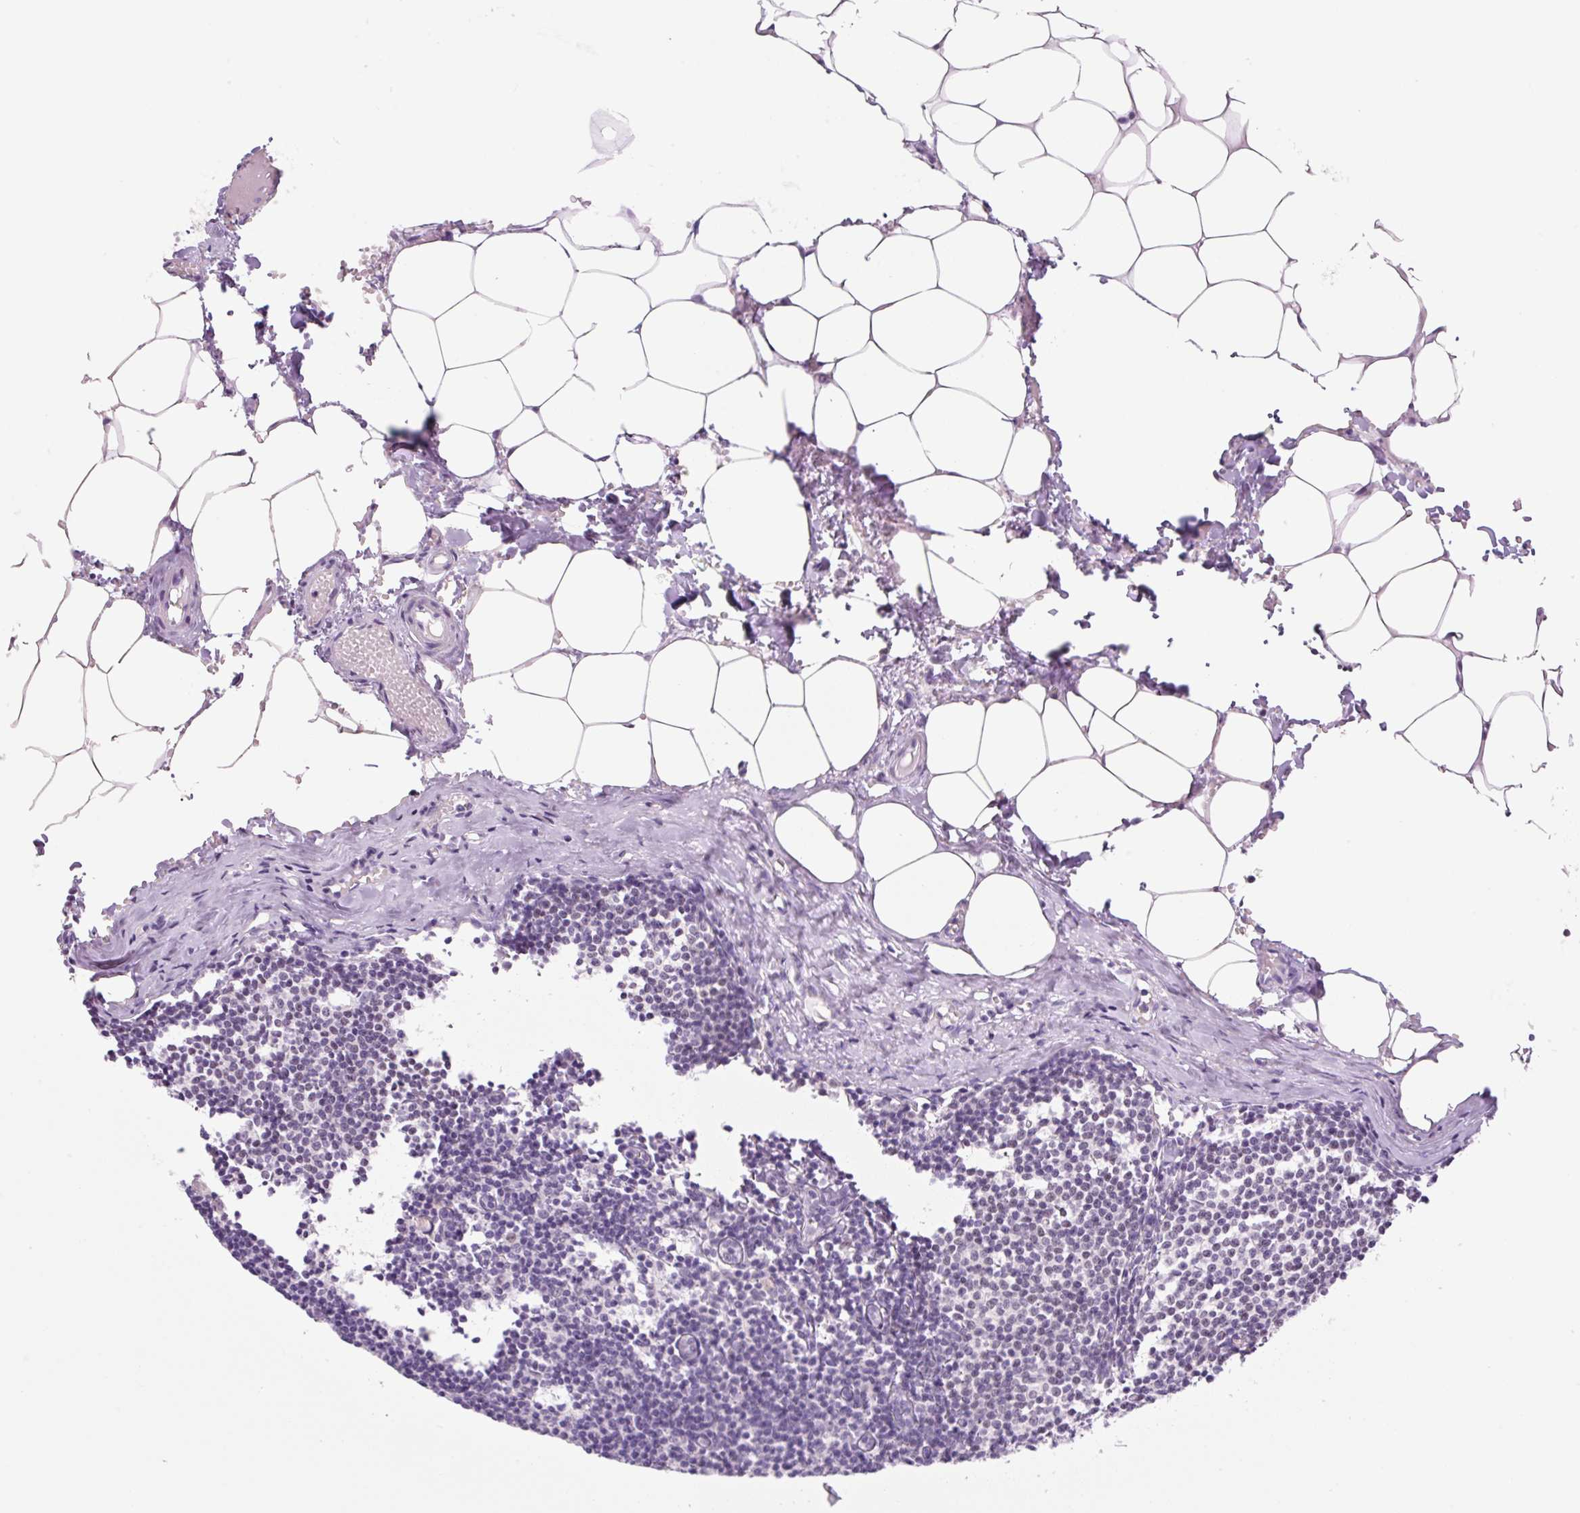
{"staining": {"intensity": "negative", "quantity": "none", "location": "none"}, "tissue": "lymph node", "cell_type": "Germinal center cells", "image_type": "normal", "snomed": [{"axis": "morphology", "description": "Normal tissue, NOS"}, {"axis": "topography", "description": "Lymph node"}], "caption": "Immunohistochemical staining of normal lymph node demonstrates no significant staining in germinal center cells. (DAB IHC with hematoxylin counter stain).", "gene": "TLE3", "patient": {"sex": "male", "age": 49}}